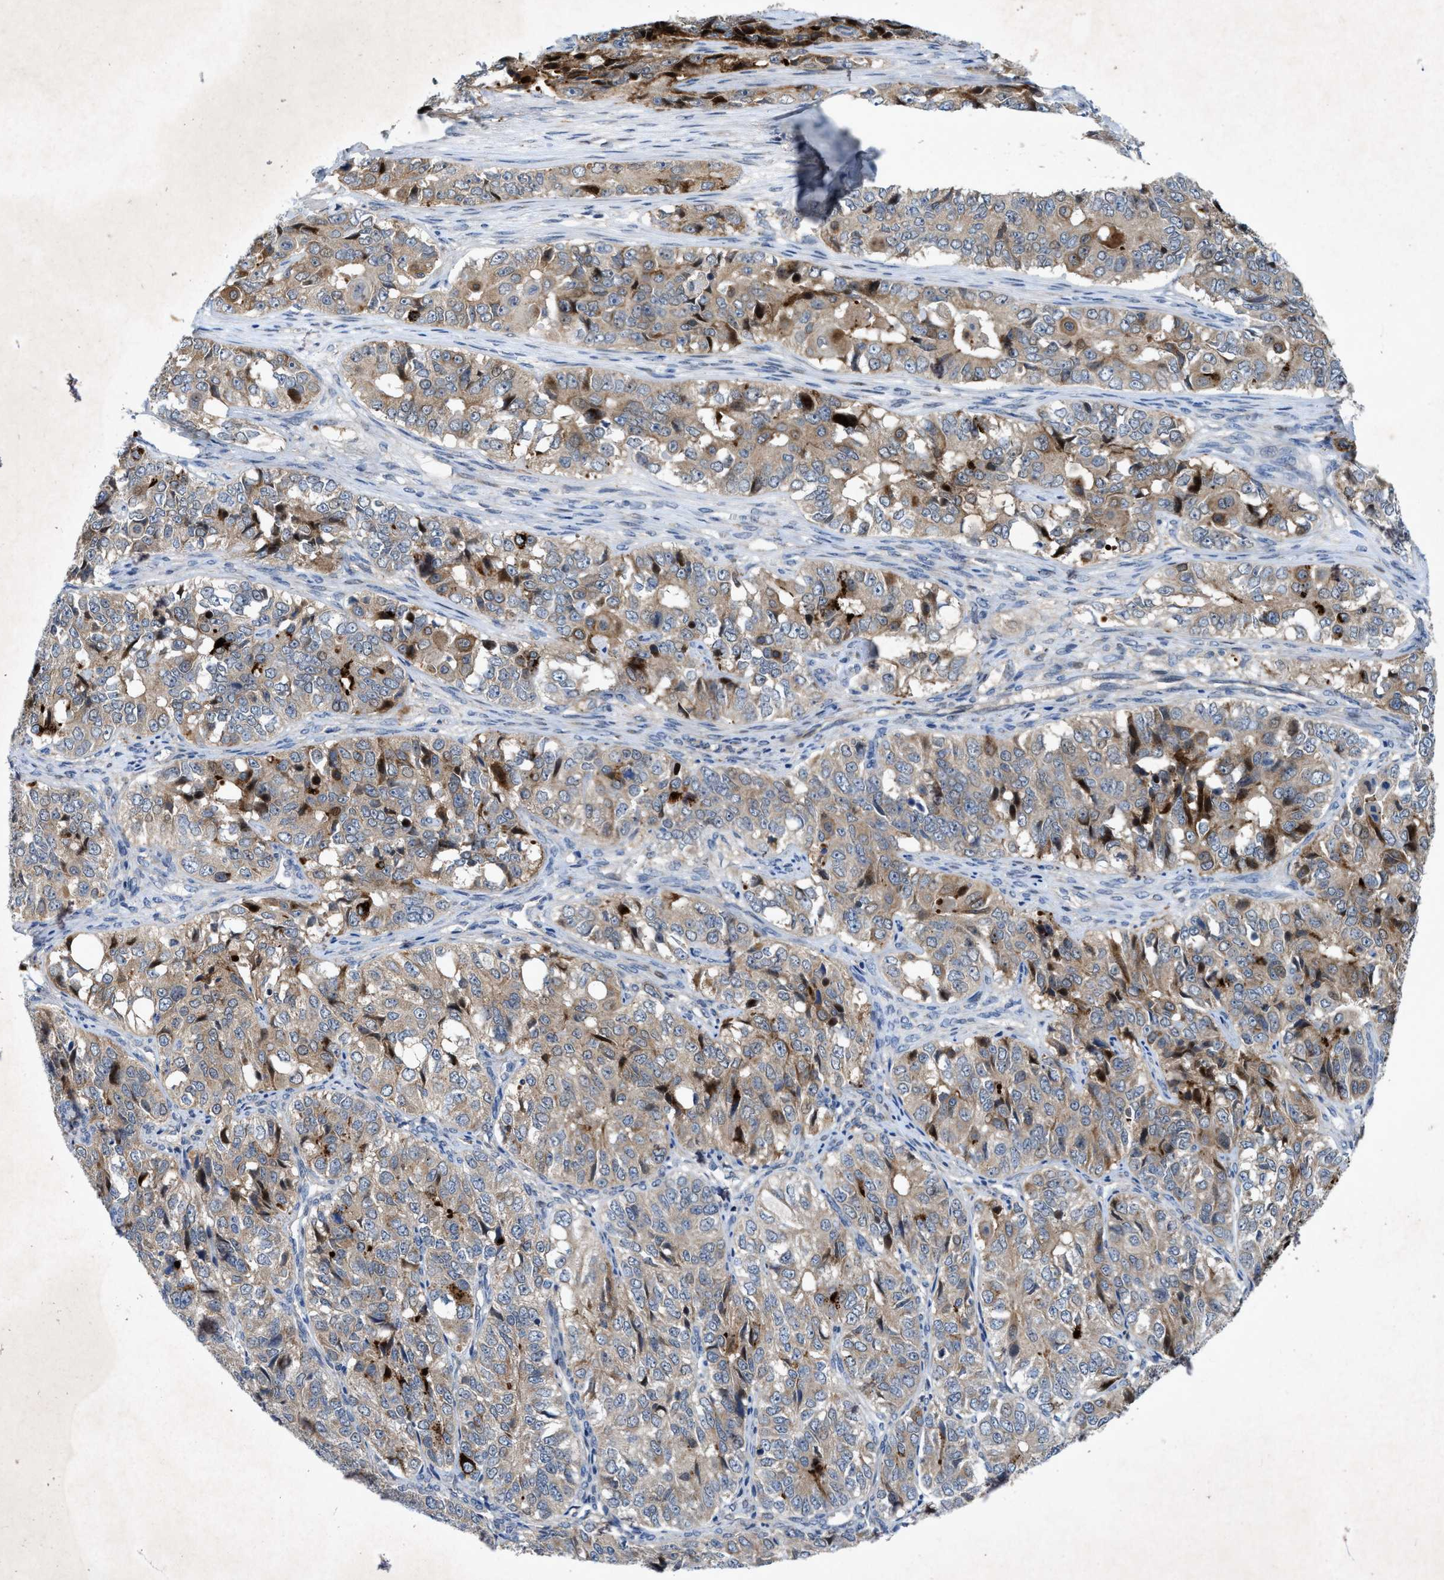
{"staining": {"intensity": "moderate", "quantity": "25%-75%", "location": "cytoplasmic/membranous"}, "tissue": "ovarian cancer", "cell_type": "Tumor cells", "image_type": "cancer", "snomed": [{"axis": "morphology", "description": "Carcinoma, endometroid"}, {"axis": "topography", "description": "Ovary"}], "caption": "Tumor cells demonstrate moderate cytoplasmic/membranous staining in approximately 25%-75% of cells in ovarian endometroid carcinoma. (Brightfield microscopy of DAB IHC at high magnification).", "gene": "URGCP", "patient": {"sex": "female", "age": 51}}